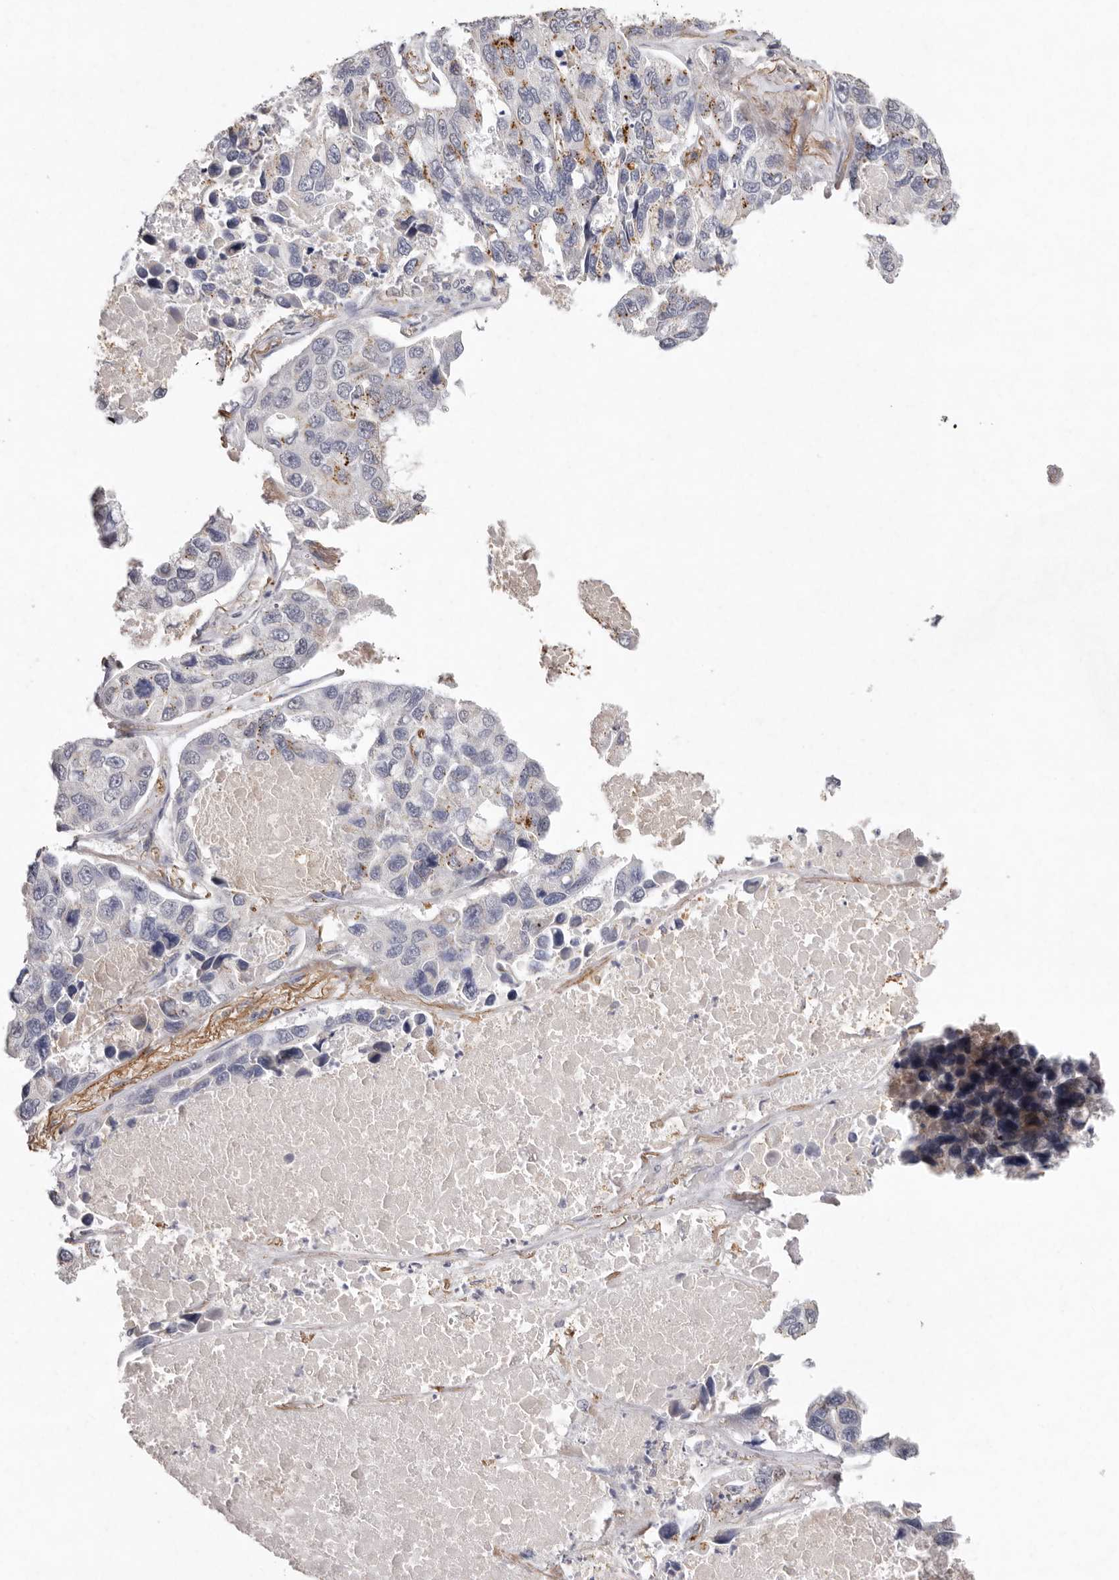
{"staining": {"intensity": "moderate", "quantity": "<25%", "location": "cytoplasmic/membranous"}, "tissue": "lung cancer", "cell_type": "Tumor cells", "image_type": "cancer", "snomed": [{"axis": "morphology", "description": "Adenocarcinoma, NOS"}, {"axis": "topography", "description": "Lung"}], "caption": "This histopathology image reveals lung adenocarcinoma stained with IHC to label a protein in brown. The cytoplasmic/membranous of tumor cells show moderate positivity for the protein. Nuclei are counter-stained blue.", "gene": "FAM185A", "patient": {"sex": "male", "age": 64}}